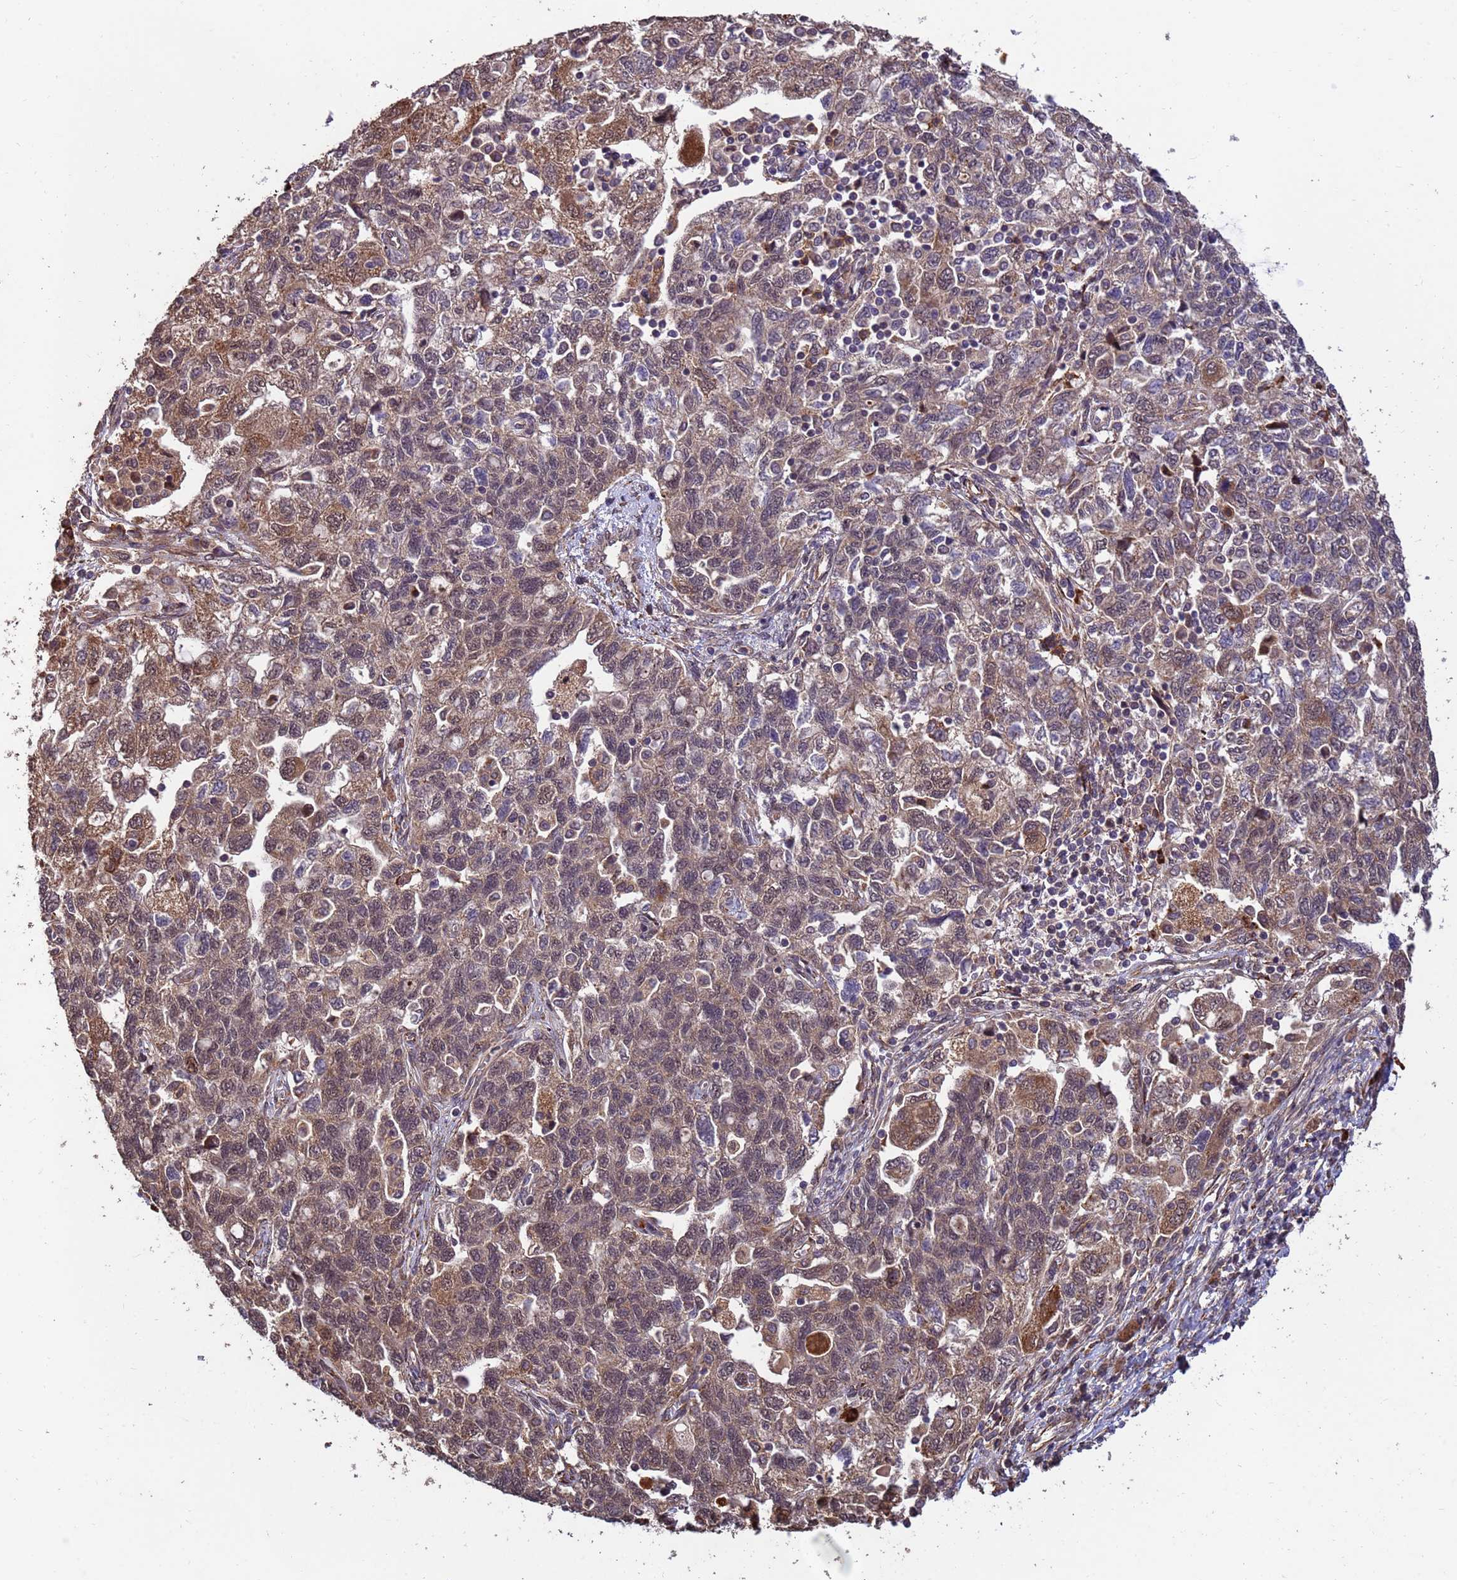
{"staining": {"intensity": "moderate", "quantity": ">75%", "location": "cytoplasmic/membranous,nuclear"}, "tissue": "ovarian cancer", "cell_type": "Tumor cells", "image_type": "cancer", "snomed": [{"axis": "morphology", "description": "Carcinoma, NOS"}, {"axis": "morphology", "description": "Cystadenocarcinoma, serous, NOS"}, {"axis": "topography", "description": "Ovary"}], "caption": "A histopathology image showing moderate cytoplasmic/membranous and nuclear staining in approximately >75% of tumor cells in carcinoma (ovarian), as visualized by brown immunohistochemical staining.", "gene": "ZNF619", "patient": {"sex": "female", "age": 69}}